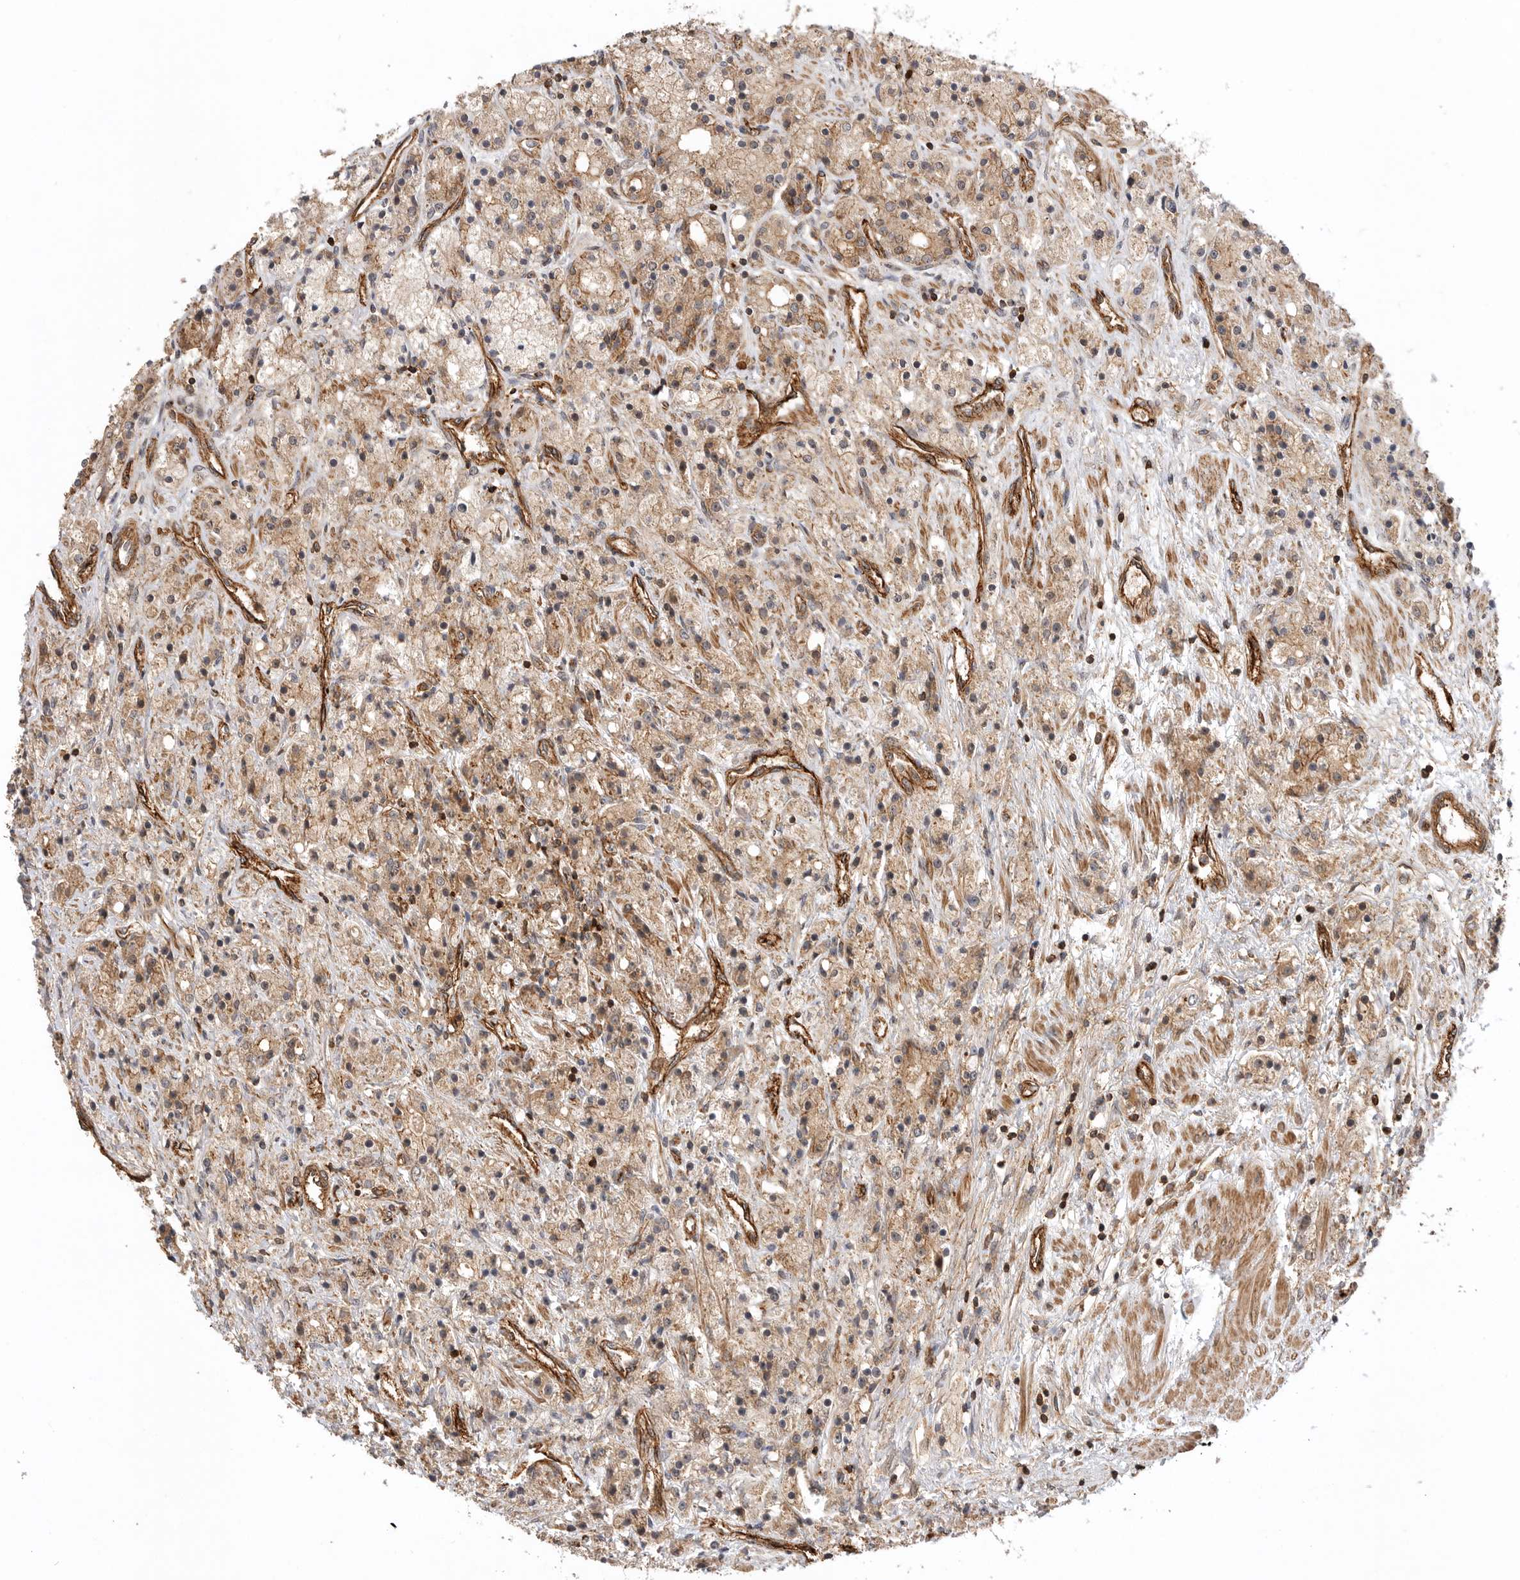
{"staining": {"intensity": "moderate", "quantity": ">75%", "location": "cytoplasmic/membranous"}, "tissue": "prostate cancer", "cell_type": "Tumor cells", "image_type": "cancer", "snomed": [{"axis": "morphology", "description": "Adenocarcinoma, High grade"}, {"axis": "topography", "description": "Prostate"}], "caption": "A brown stain highlights moderate cytoplasmic/membranous positivity of a protein in prostate cancer tumor cells. Using DAB (3,3'-diaminobenzidine) (brown) and hematoxylin (blue) stains, captured at high magnification using brightfield microscopy.", "gene": "GPATCH2", "patient": {"sex": "male", "age": 60}}